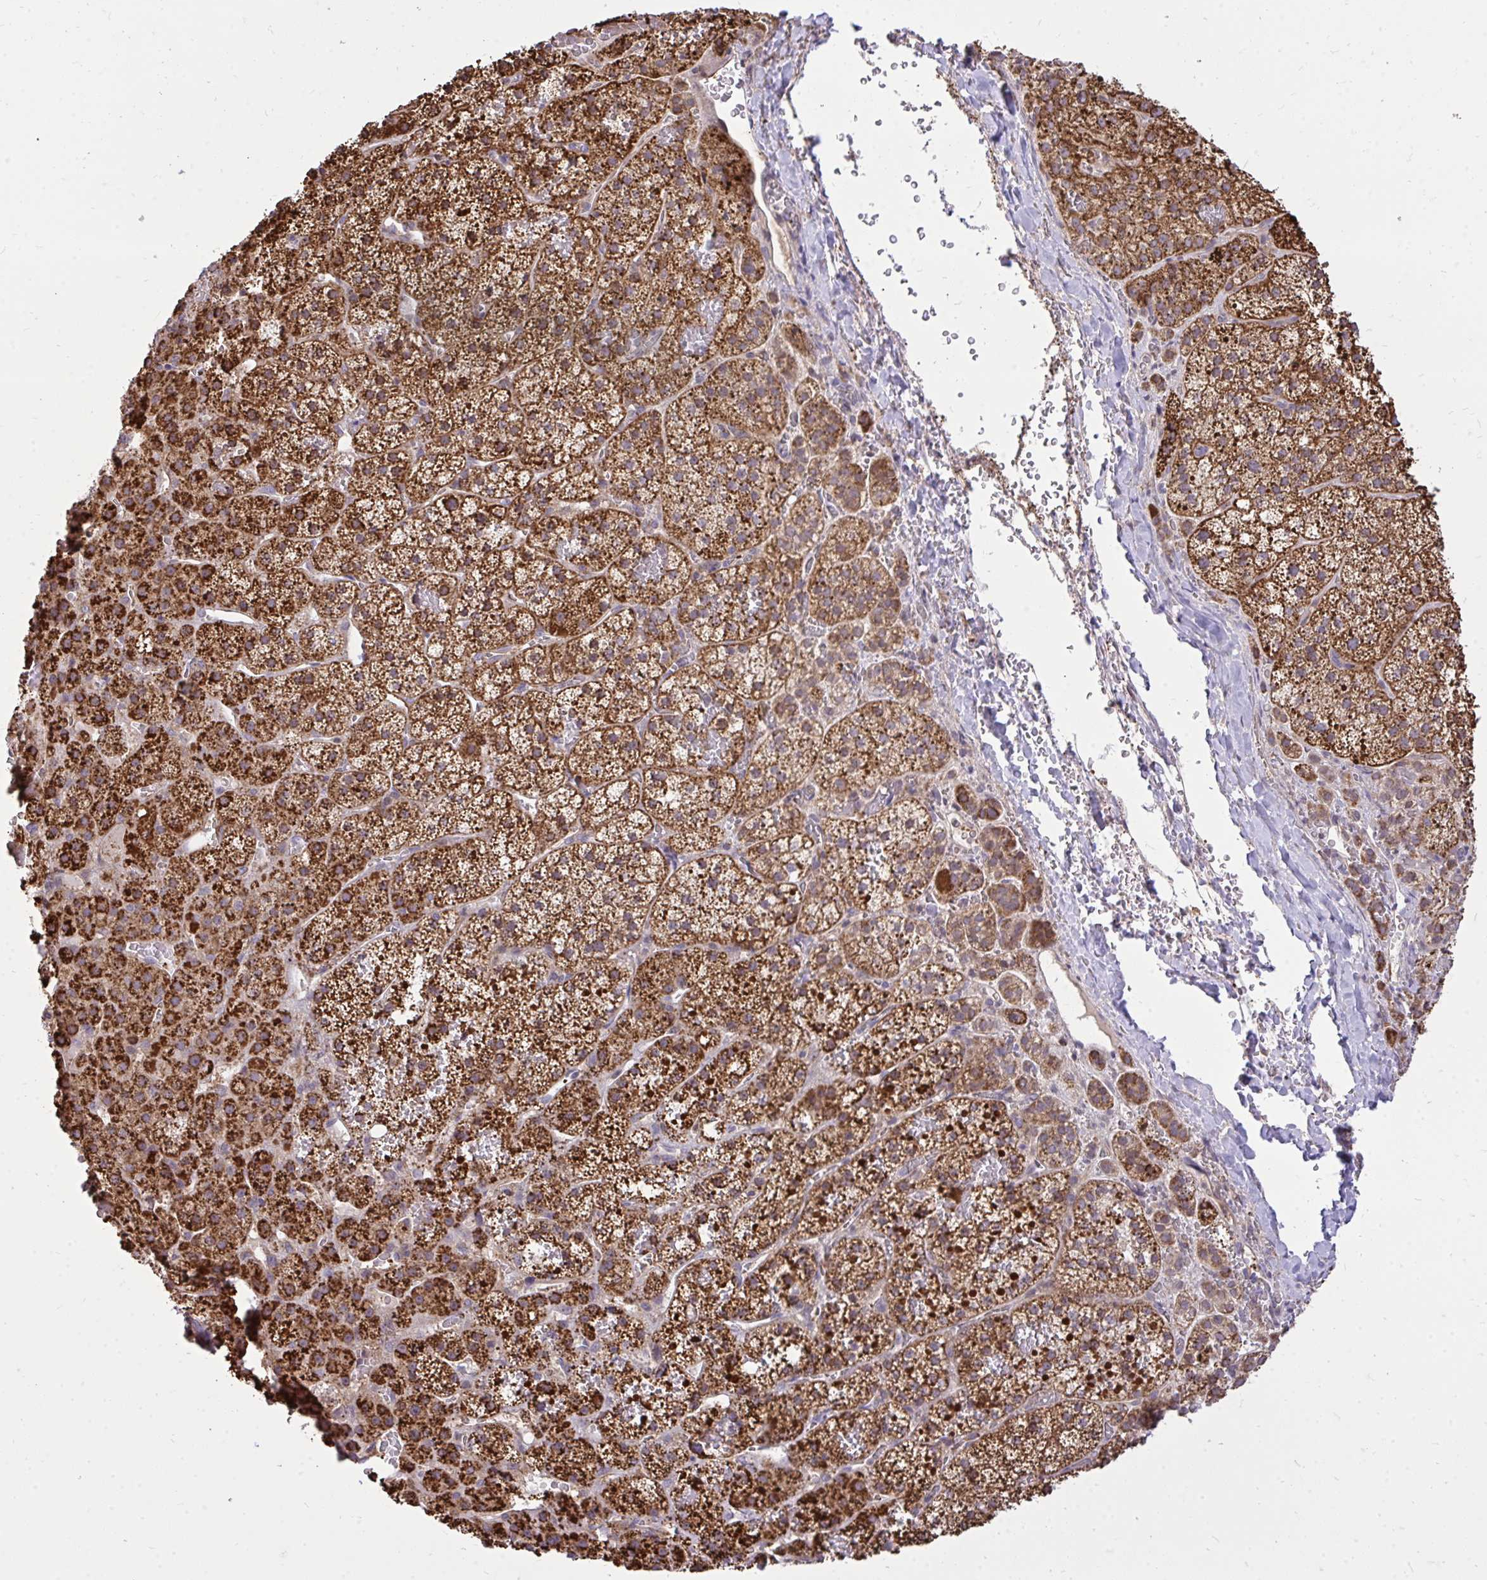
{"staining": {"intensity": "strong", "quantity": ">75%", "location": "cytoplasmic/membranous"}, "tissue": "adrenal gland", "cell_type": "Glandular cells", "image_type": "normal", "snomed": [{"axis": "morphology", "description": "Normal tissue, NOS"}, {"axis": "topography", "description": "Adrenal gland"}], "caption": "The histopathology image reveals immunohistochemical staining of benign adrenal gland. There is strong cytoplasmic/membranous staining is identified in approximately >75% of glandular cells.", "gene": "SLC7A5", "patient": {"sex": "male", "age": 53}}